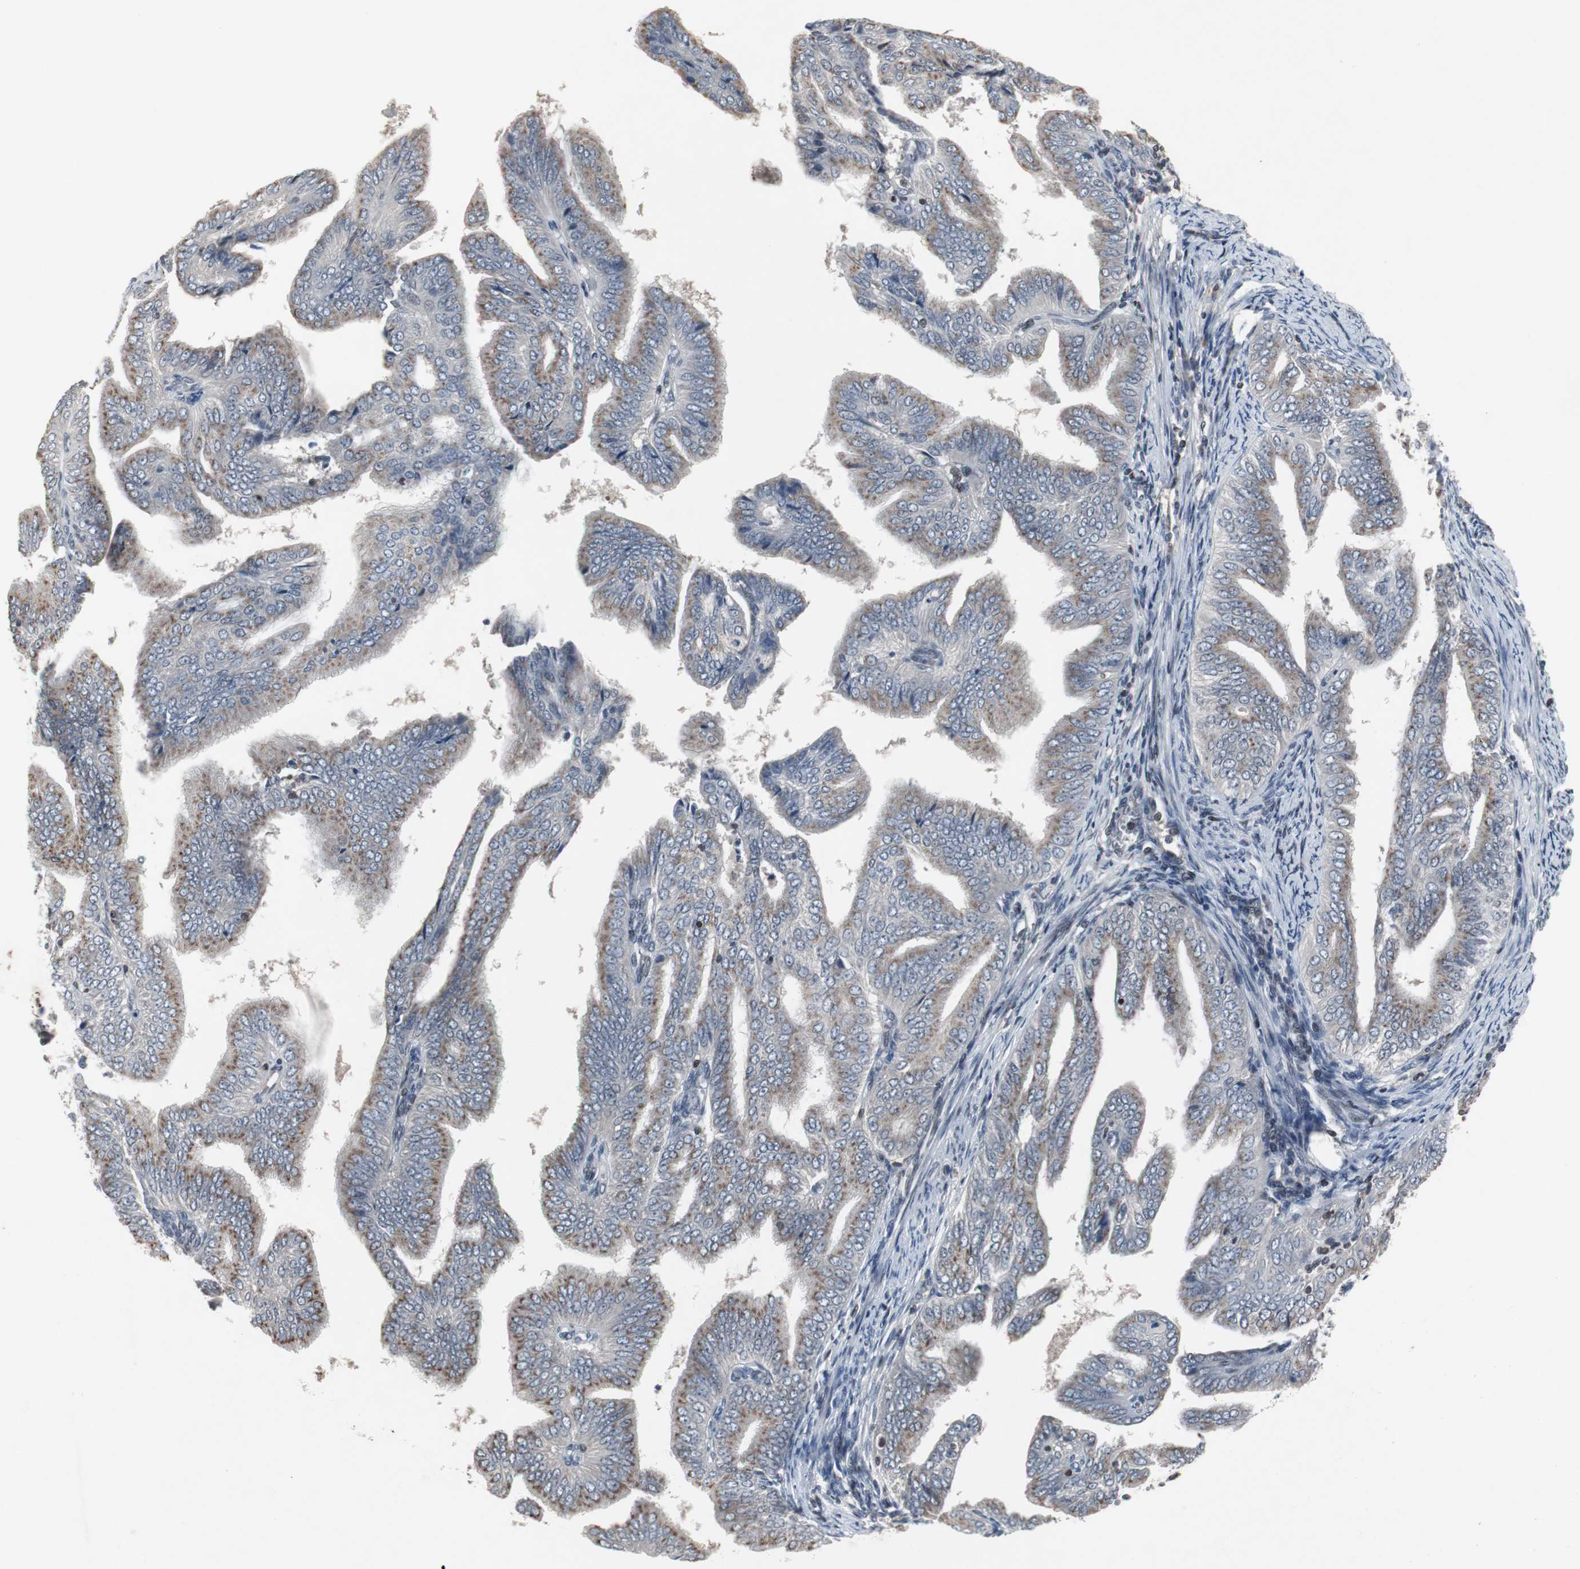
{"staining": {"intensity": "moderate", "quantity": "25%-75%", "location": "cytoplasmic/membranous"}, "tissue": "endometrial cancer", "cell_type": "Tumor cells", "image_type": "cancer", "snomed": [{"axis": "morphology", "description": "Adenocarcinoma, NOS"}, {"axis": "topography", "description": "Endometrium"}], "caption": "Endometrial cancer stained with DAB (3,3'-diaminobenzidine) immunohistochemistry (IHC) displays medium levels of moderate cytoplasmic/membranous staining in about 25%-75% of tumor cells.", "gene": "ZNF396", "patient": {"sex": "female", "age": 58}}